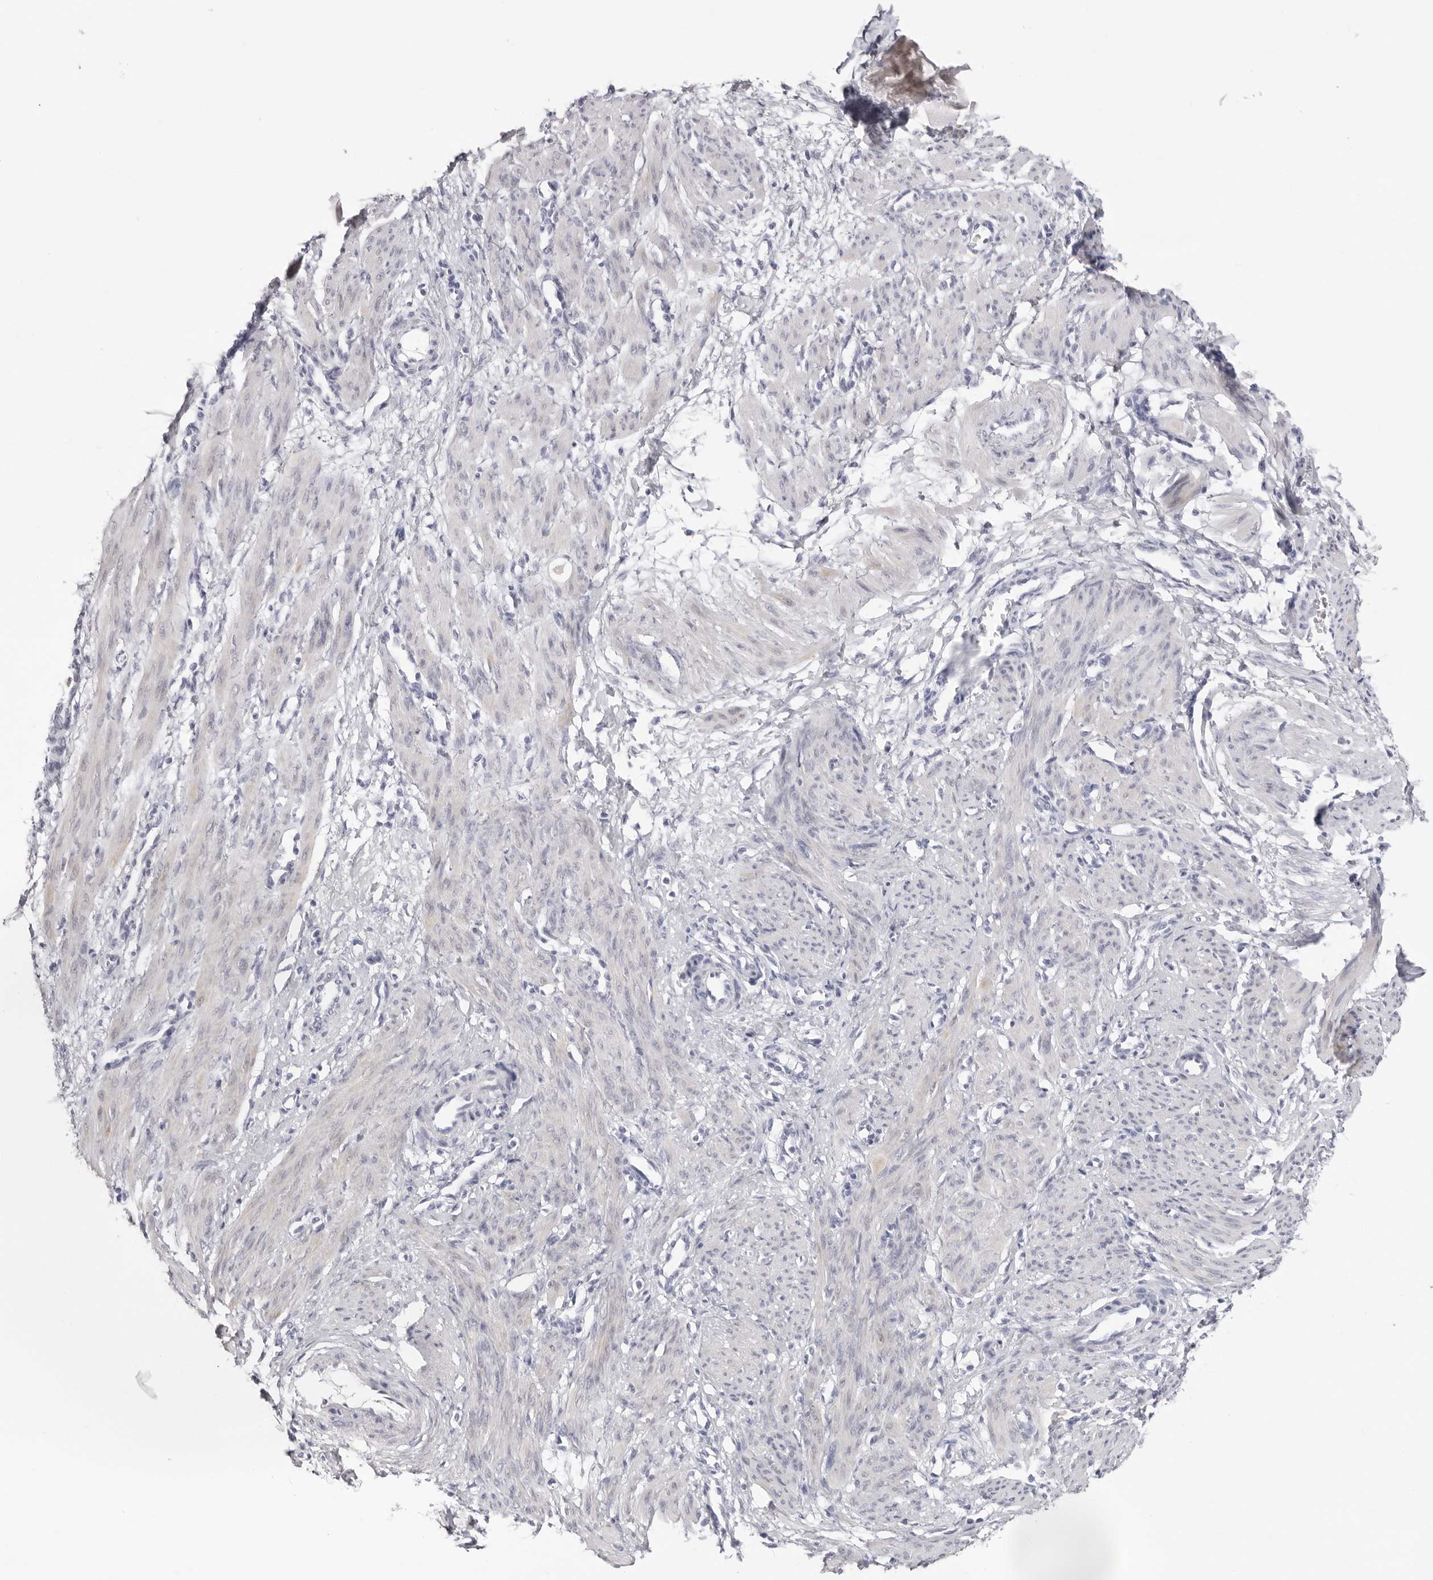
{"staining": {"intensity": "negative", "quantity": "none", "location": "none"}, "tissue": "smooth muscle", "cell_type": "Smooth muscle cells", "image_type": "normal", "snomed": [{"axis": "morphology", "description": "Normal tissue, NOS"}, {"axis": "topography", "description": "Endometrium"}], "caption": "Immunohistochemistry histopathology image of benign human smooth muscle stained for a protein (brown), which shows no positivity in smooth muscle cells. (Brightfield microscopy of DAB (3,3'-diaminobenzidine) immunohistochemistry at high magnification).", "gene": "INSL3", "patient": {"sex": "female", "age": 33}}